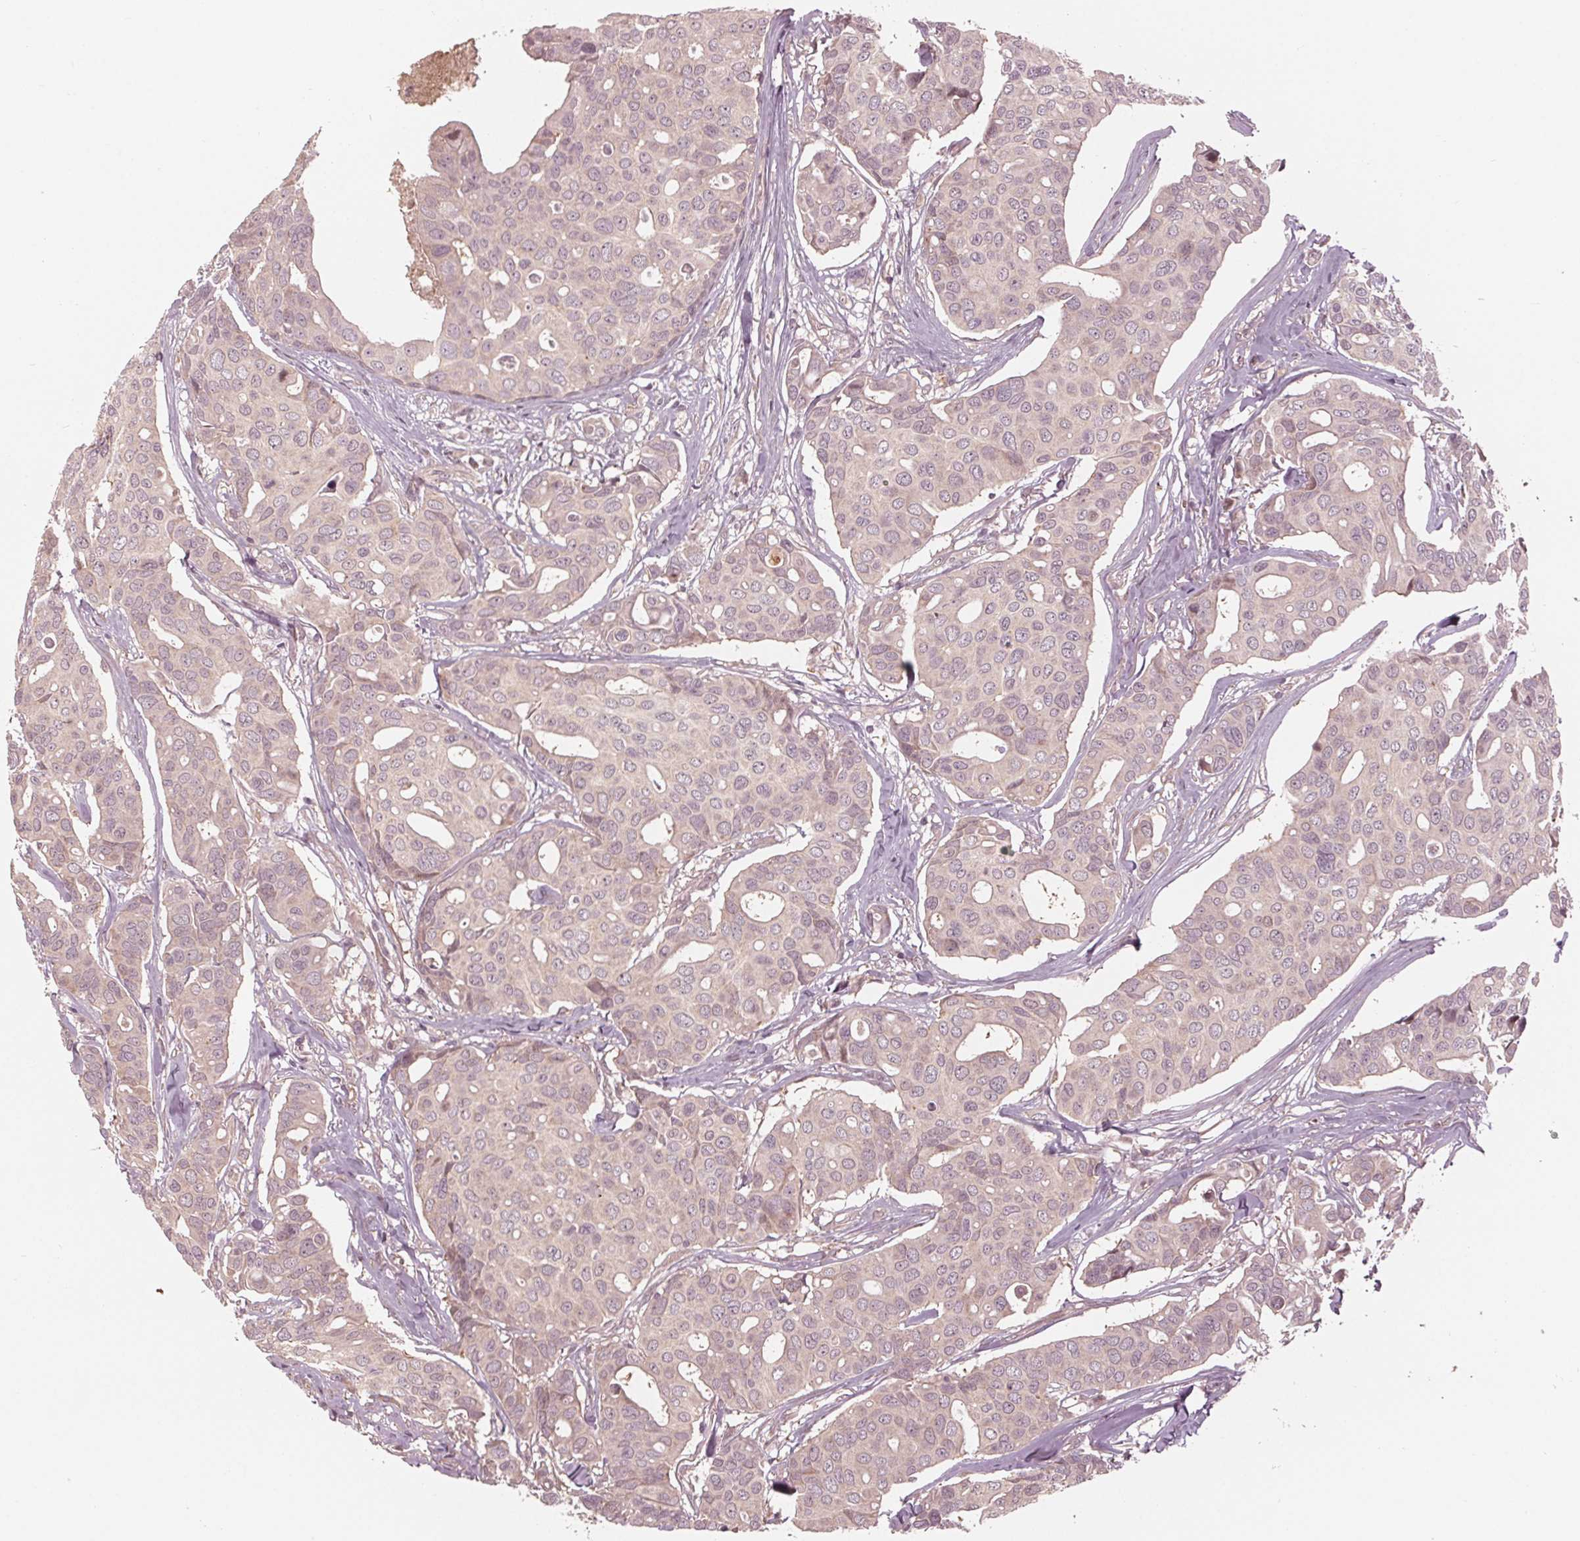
{"staining": {"intensity": "weak", "quantity": "25%-75%", "location": "cytoplasmic/membranous"}, "tissue": "breast cancer", "cell_type": "Tumor cells", "image_type": "cancer", "snomed": [{"axis": "morphology", "description": "Duct carcinoma"}, {"axis": "topography", "description": "Breast"}], "caption": "DAB (3,3'-diaminobenzidine) immunohistochemical staining of breast cancer (intraductal carcinoma) shows weak cytoplasmic/membranous protein positivity in about 25%-75% of tumor cells.", "gene": "ZNF471", "patient": {"sex": "female", "age": 54}}